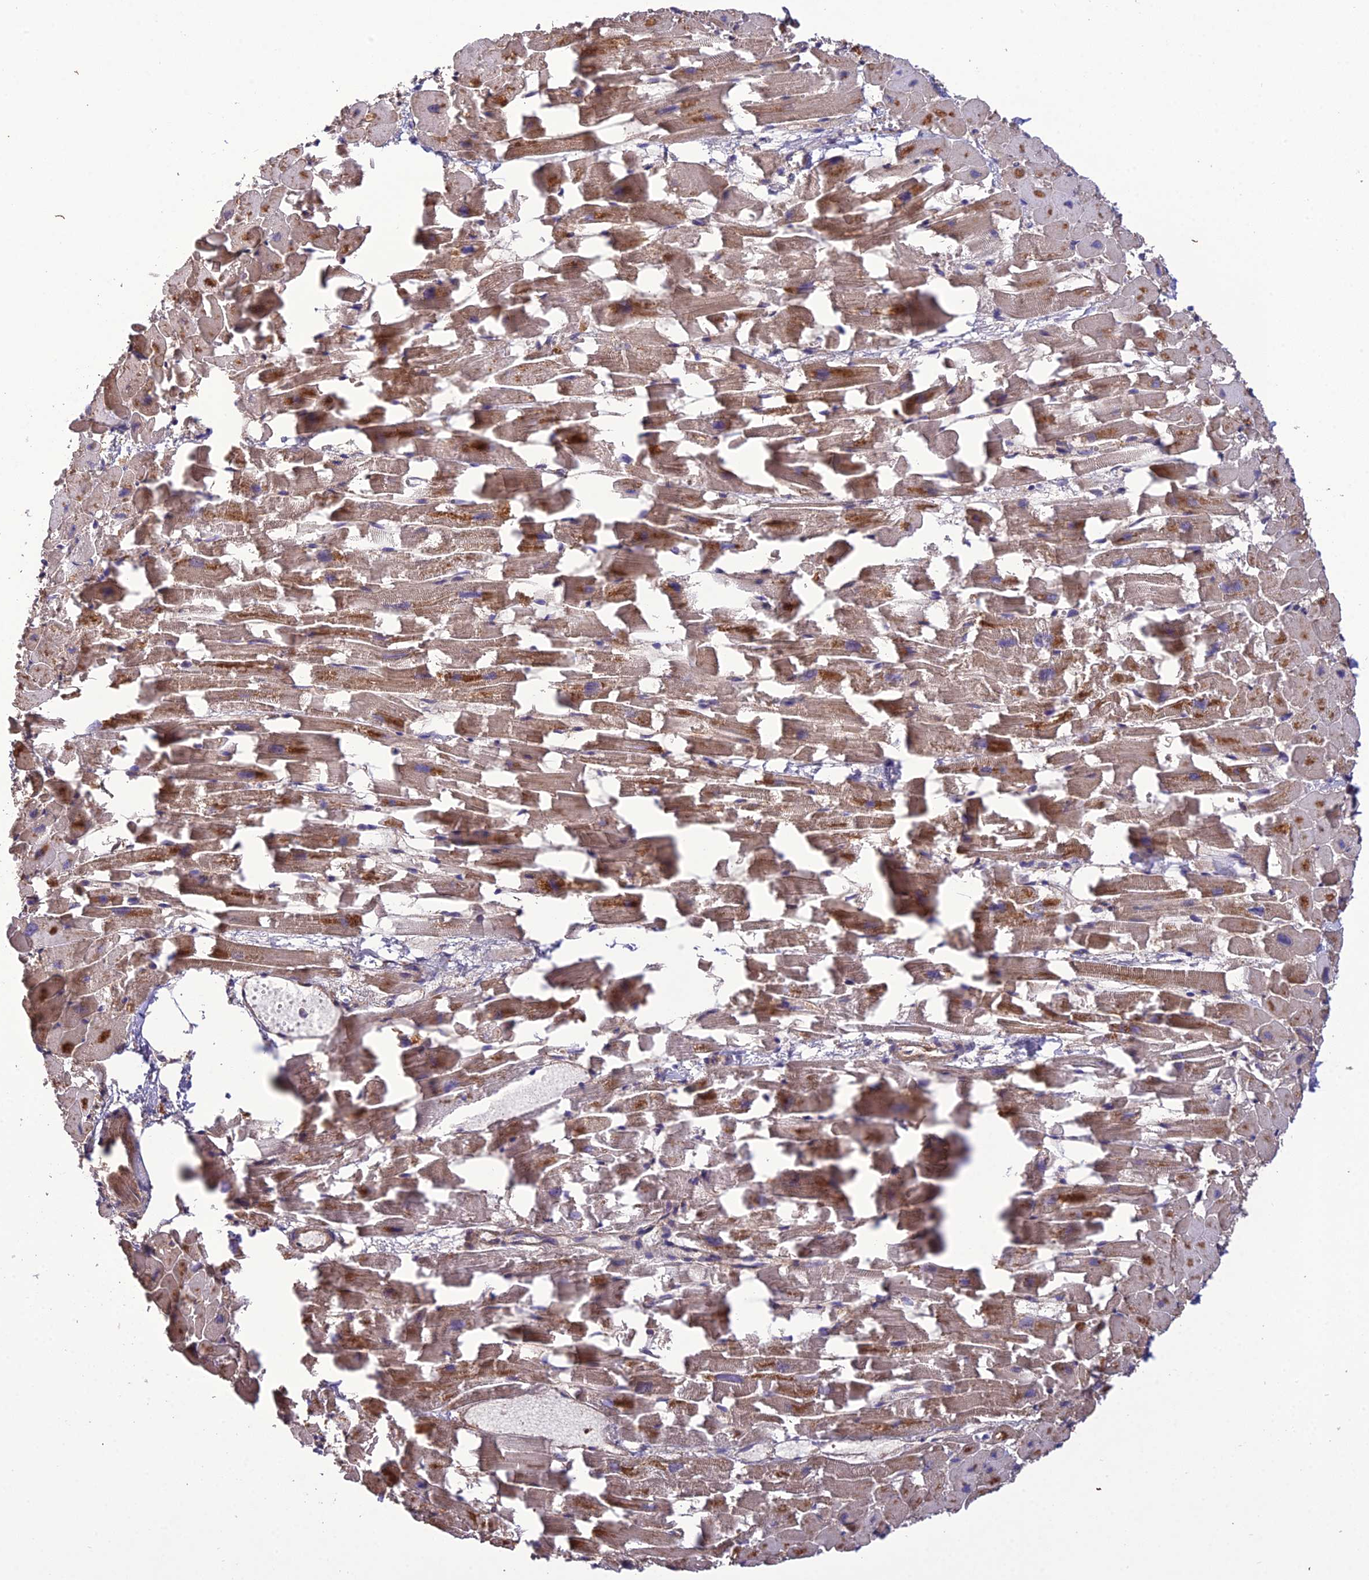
{"staining": {"intensity": "moderate", "quantity": ">75%", "location": "cytoplasmic/membranous"}, "tissue": "heart muscle", "cell_type": "Cardiomyocytes", "image_type": "normal", "snomed": [{"axis": "morphology", "description": "Normal tissue, NOS"}, {"axis": "topography", "description": "Heart"}], "caption": "DAB (3,3'-diaminobenzidine) immunohistochemical staining of unremarkable human heart muscle displays moderate cytoplasmic/membranous protein staining in about >75% of cardiomyocytes.", "gene": "MIOS", "patient": {"sex": "female", "age": 64}}